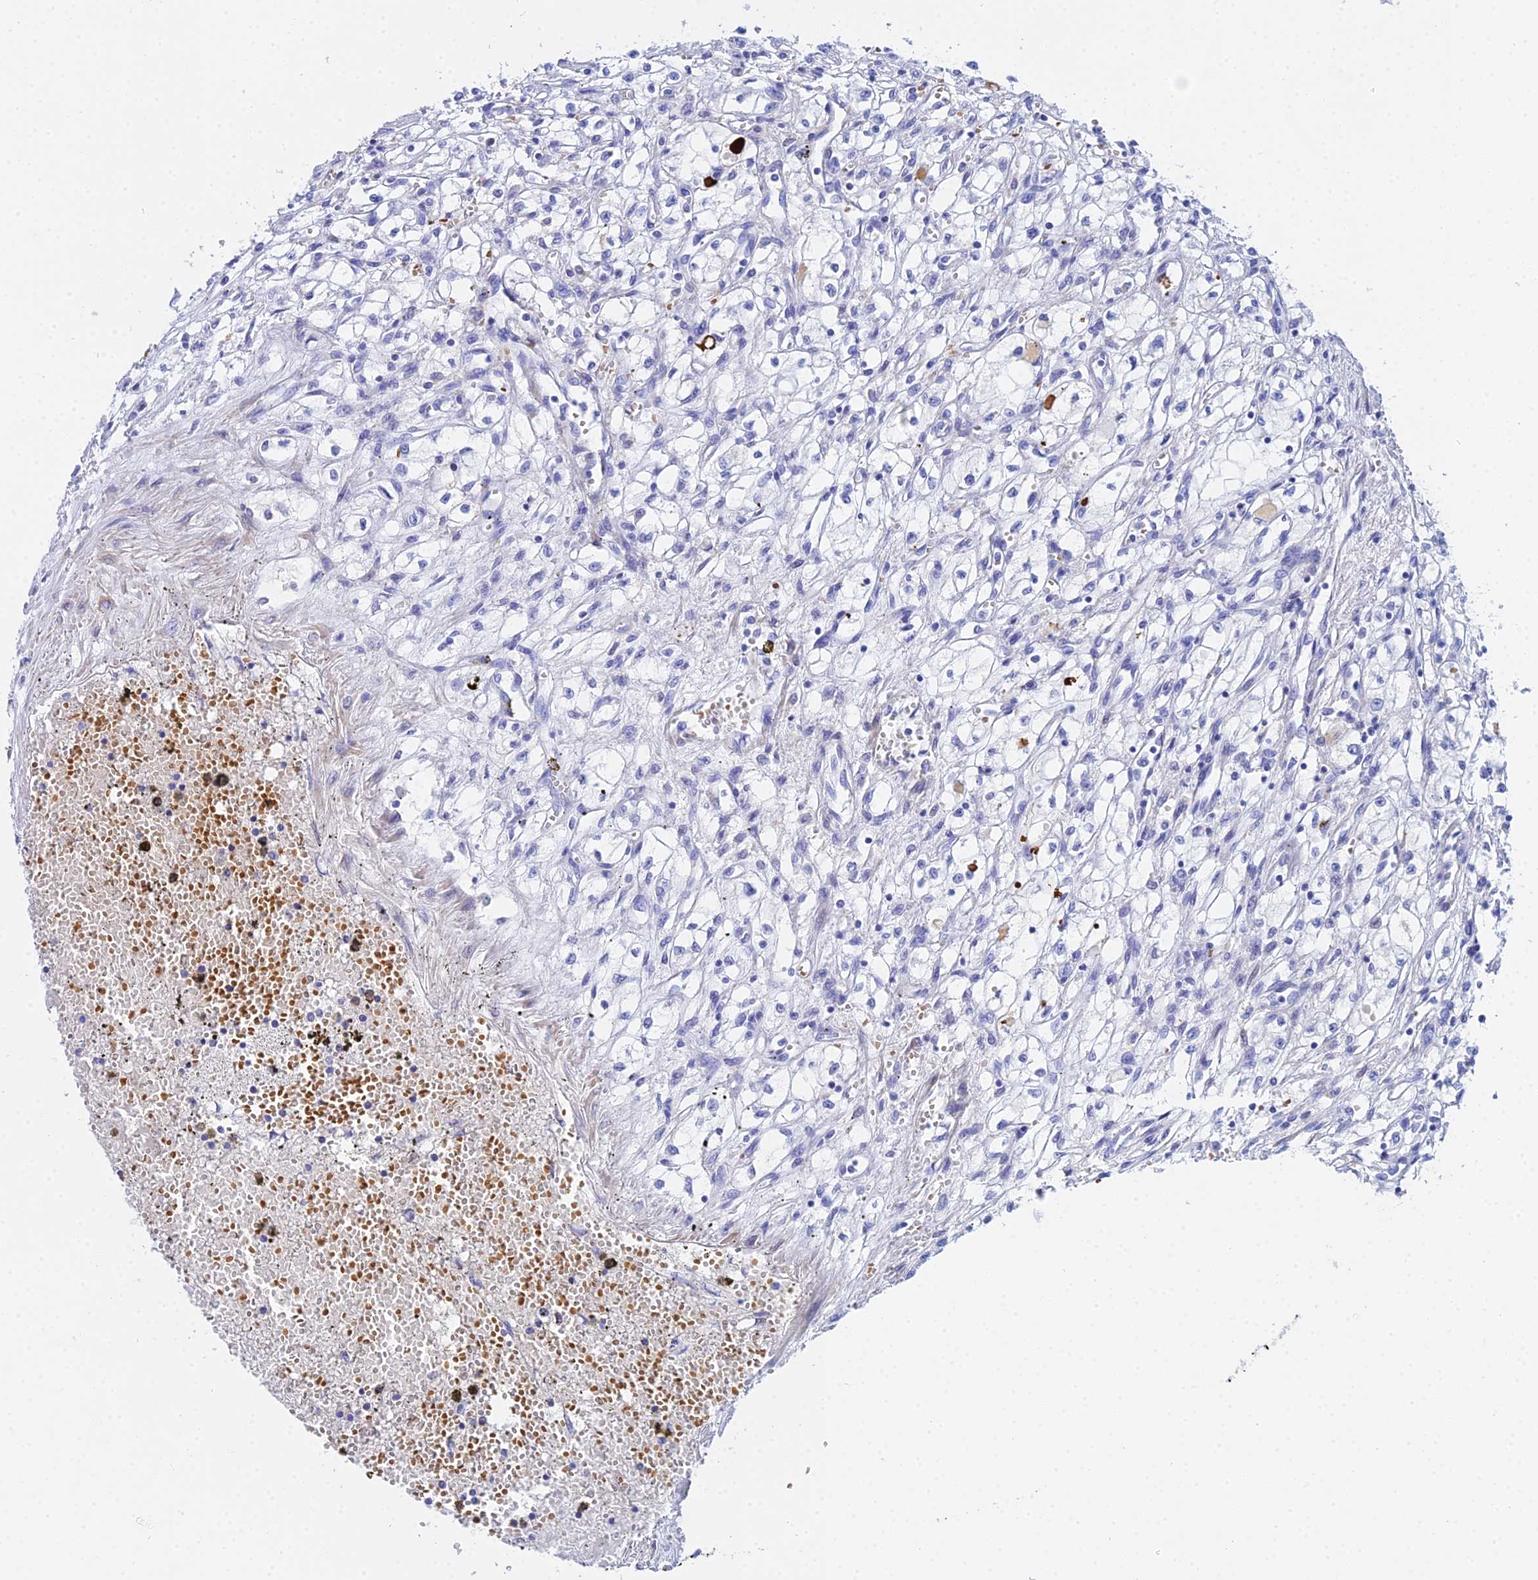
{"staining": {"intensity": "negative", "quantity": "none", "location": "none"}, "tissue": "renal cancer", "cell_type": "Tumor cells", "image_type": "cancer", "snomed": [{"axis": "morphology", "description": "Adenocarcinoma, NOS"}, {"axis": "topography", "description": "Kidney"}], "caption": "Photomicrograph shows no significant protein staining in tumor cells of adenocarcinoma (renal).", "gene": "CELA3A", "patient": {"sex": "male", "age": 59}}